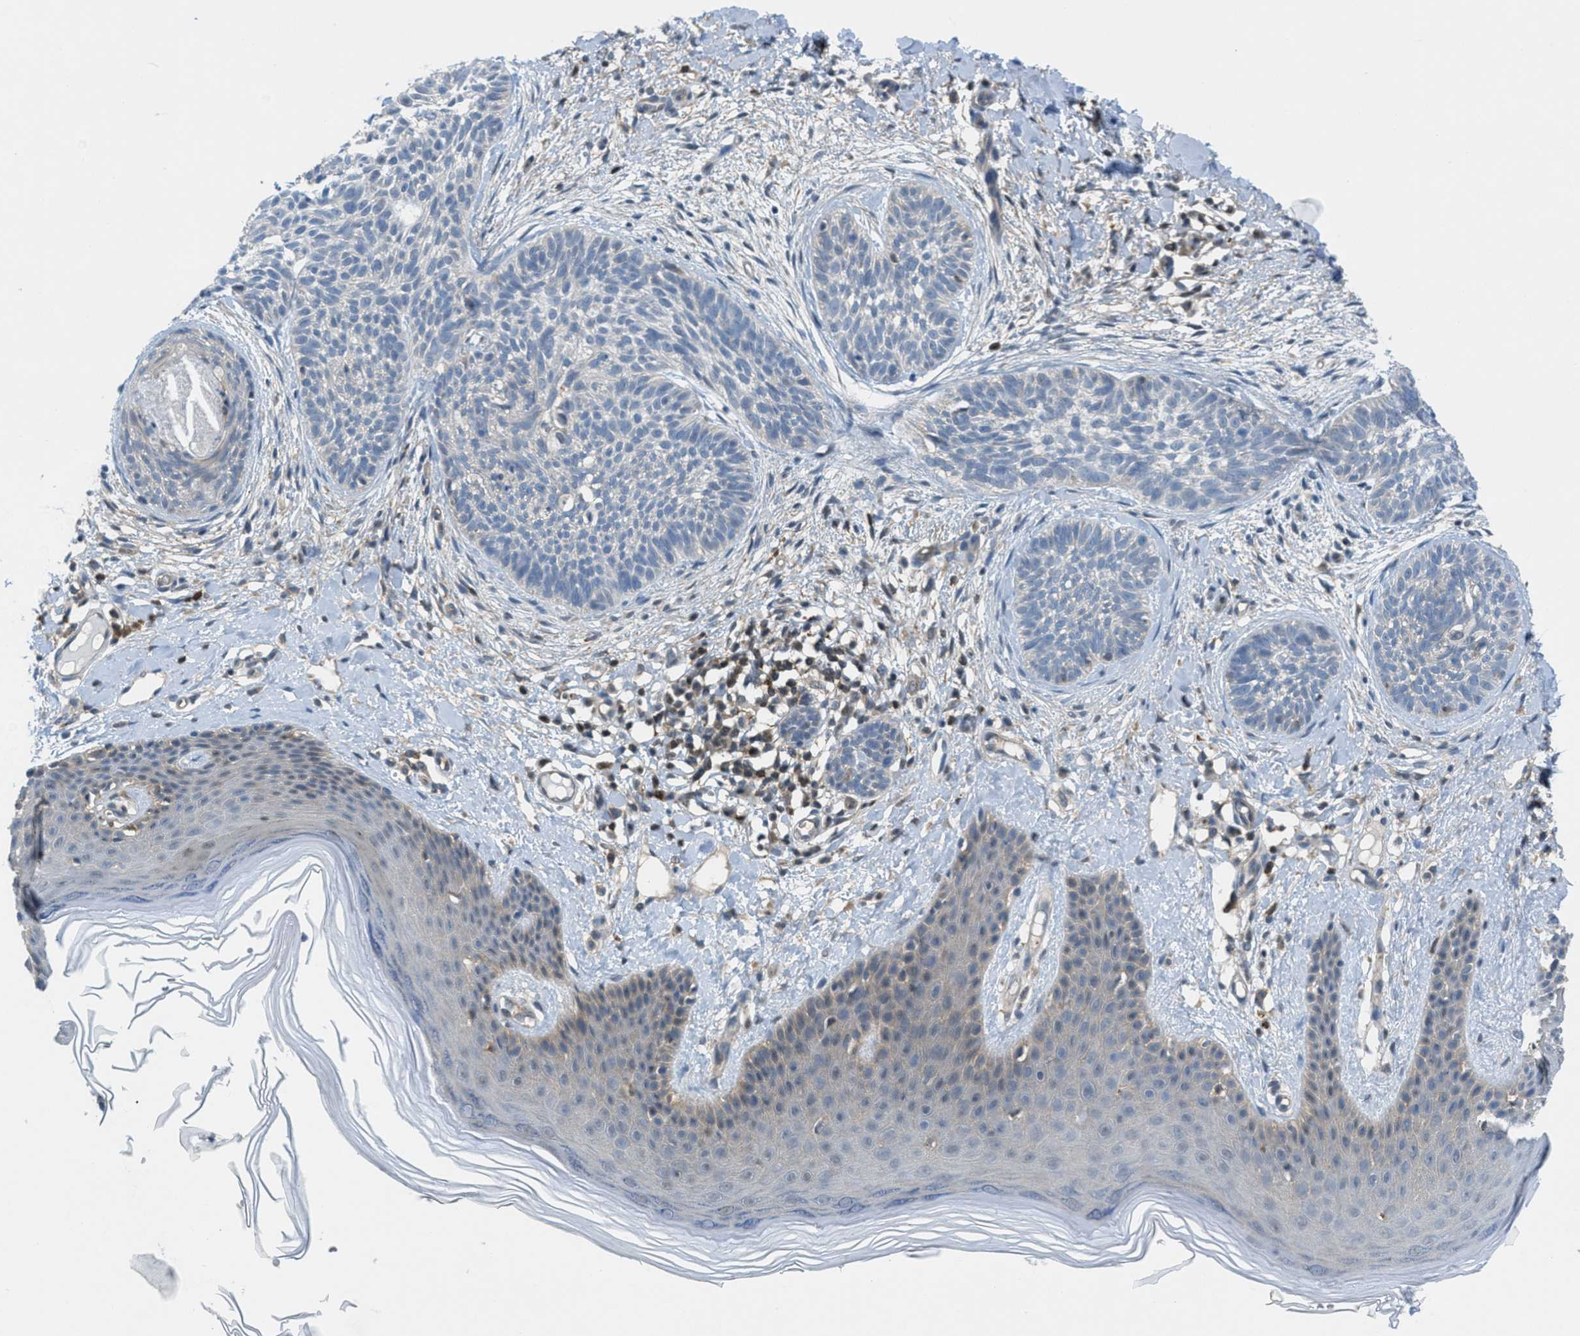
{"staining": {"intensity": "negative", "quantity": "none", "location": "none"}, "tissue": "skin cancer", "cell_type": "Tumor cells", "image_type": "cancer", "snomed": [{"axis": "morphology", "description": "Basal cell carcinoma"}, {"axis": "topography", "description": "Skin"}], "caption": "This is an immunohistochemistry (IHC) image of human skin cancer (basal cell carcinoma). There is no expression in tumor cells.", "gene": "PIP5K1C", "patient": {"sex": "female", "age": 59}}